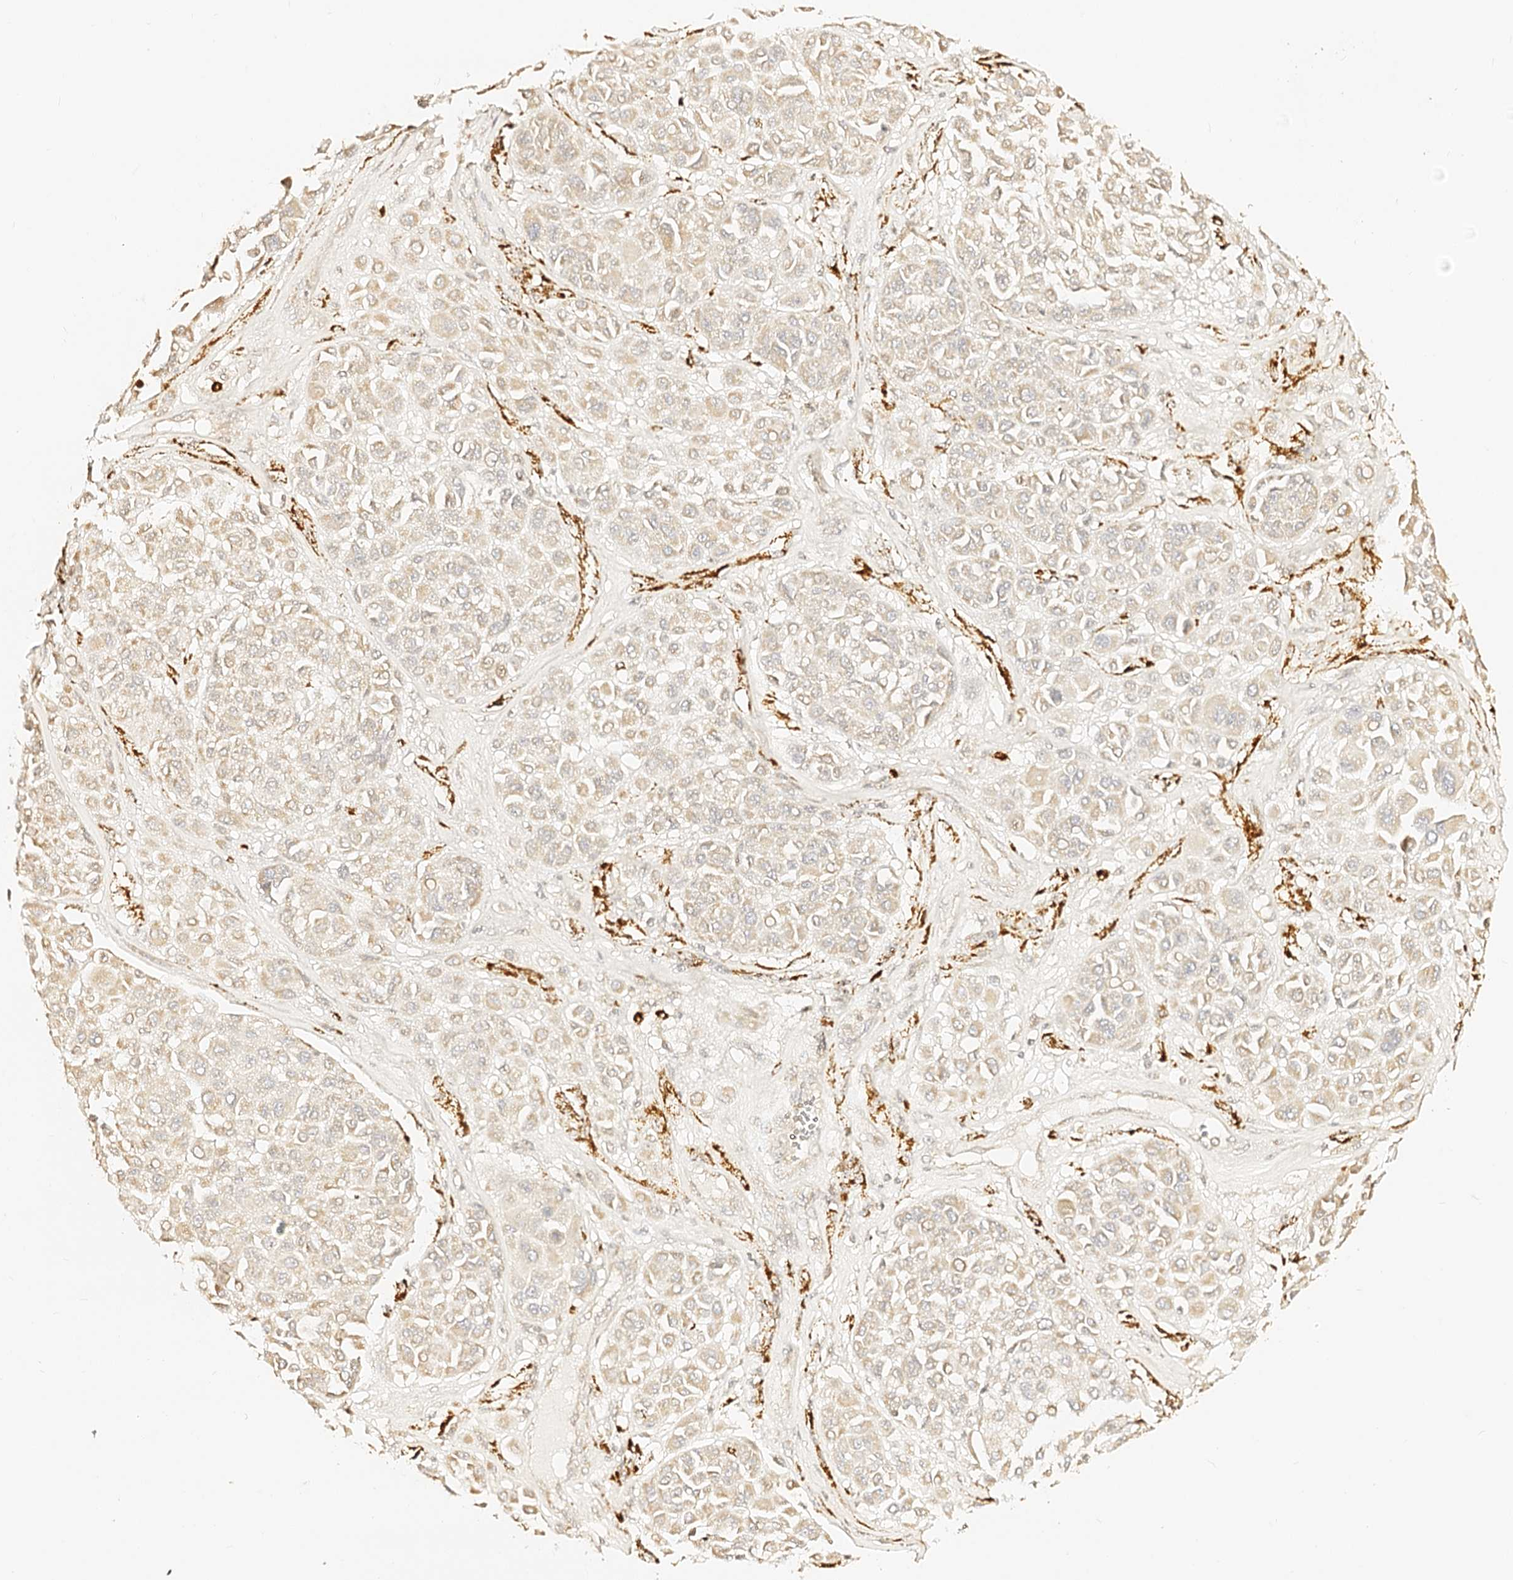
{"staining": {"intensity": "weak", "quantity": ">75%", "location": "cytoplasmic/membranous"}, "tissue": "melanoma", "cell_type": "Tumor cells", "image_type": "cancer", "snomed": [{"axis": "morphology", "description": "Malignant melanoma, Metastatic site"}, {"axis": "topography", "description": "Soft tissue"}], "caption": "Immunohistochemical staining of human melanoma displays low levels of weak cytoplasmic/membranous staining in approximately >75% of tumor cells.", "gene": "MAOB", "patient": {"sex": "male", "age": 41}}